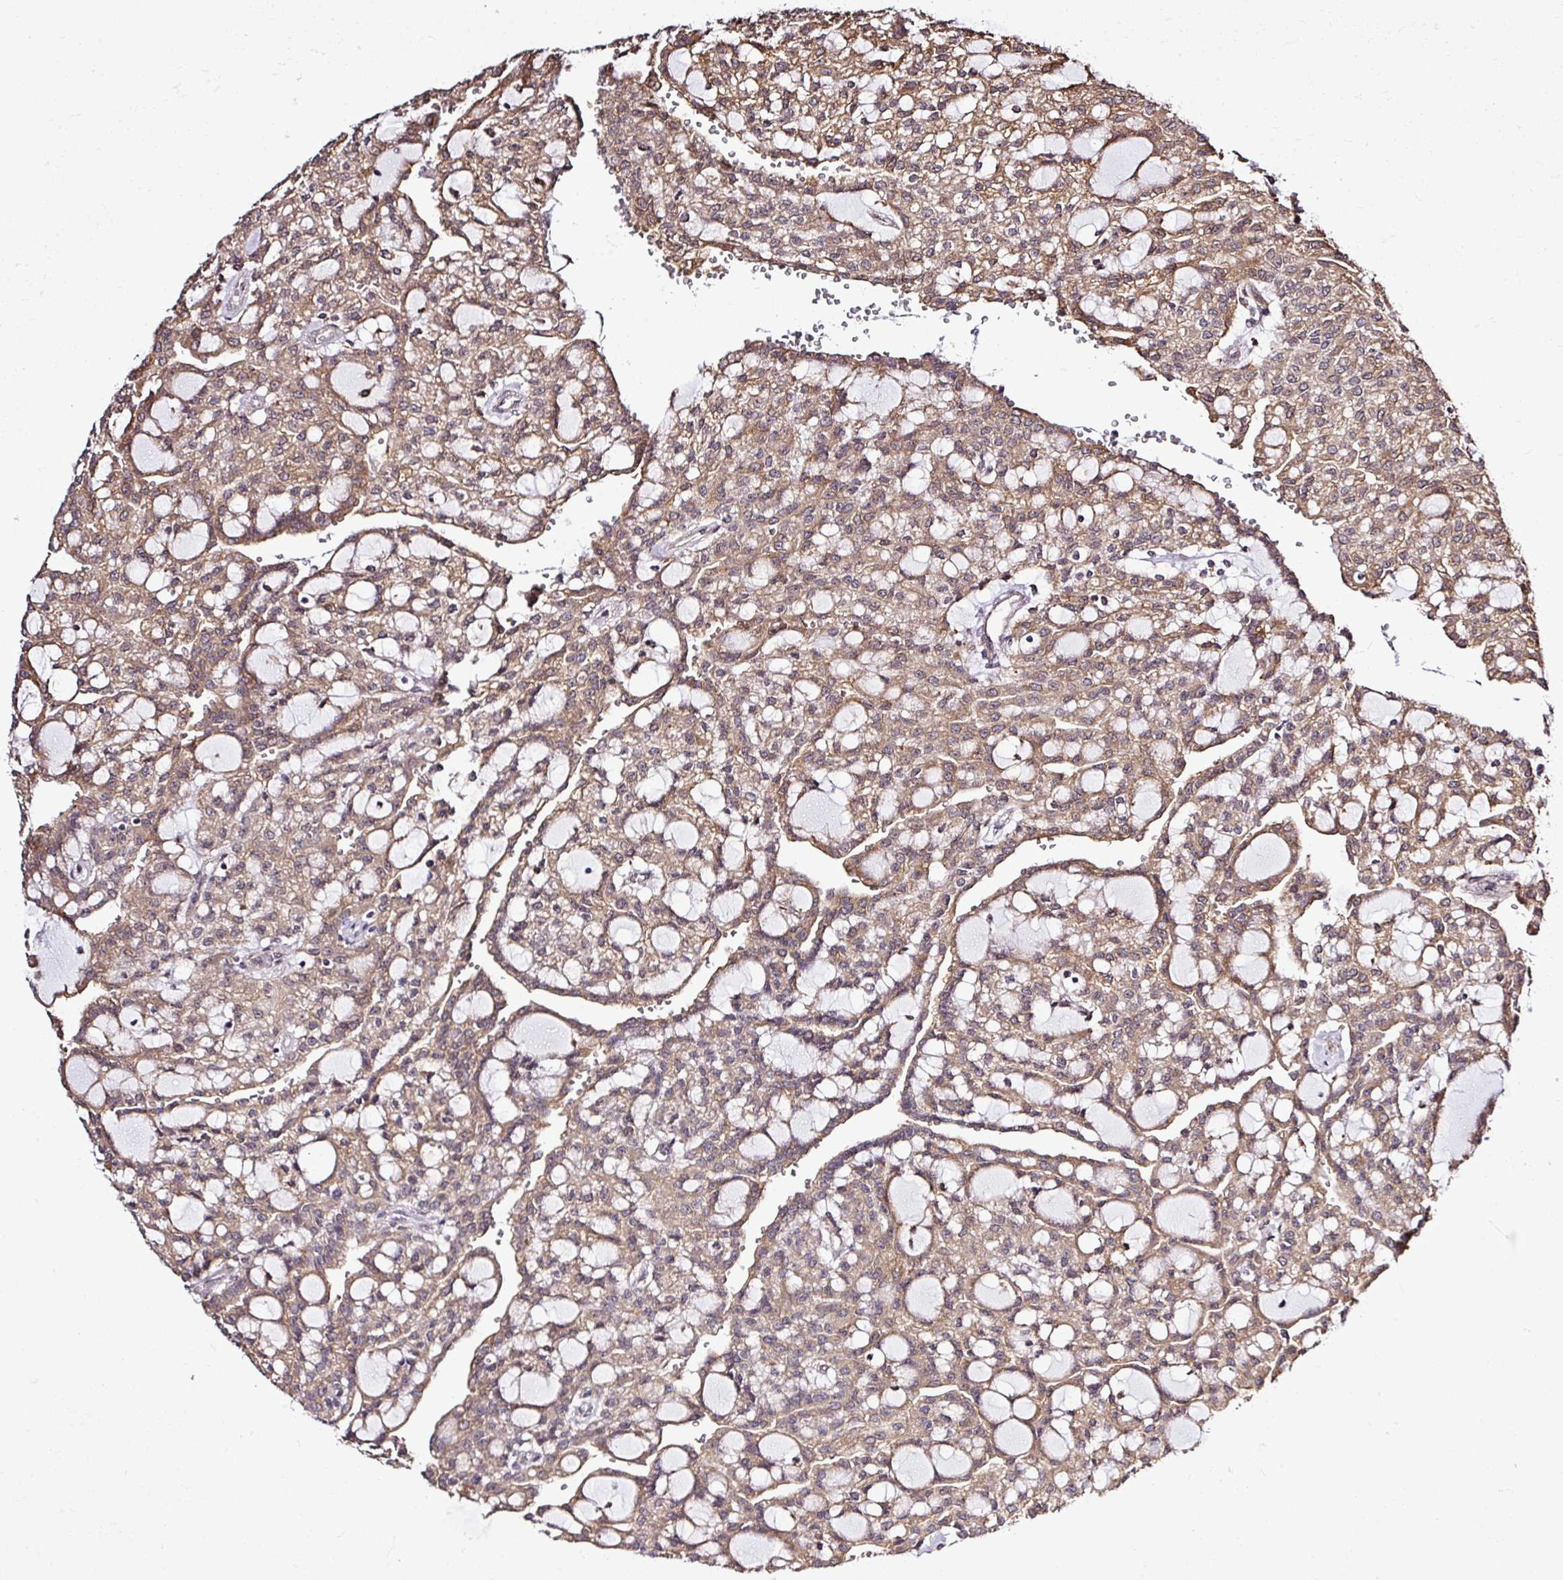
{"staining": {"intensity": "weak", "quantity": ">75%", "location": "cytoplasmic/membranous"}, "tissue": "renal cancer", "cell_type": "Tumor cells", "image_type": "cancer", "snomed": [{"axis": "morphology", "description": "Adenocarcinoma, NOS"}, {"axis": "topography", "description": "Kidney"}], "caption": "Tumor cells show low levels of weak cytoplasmic/membranous expression in about >75% of cells in renal cancer.", "gene": "FAM153A", "patient": {"sex": "male", "age": 63}}